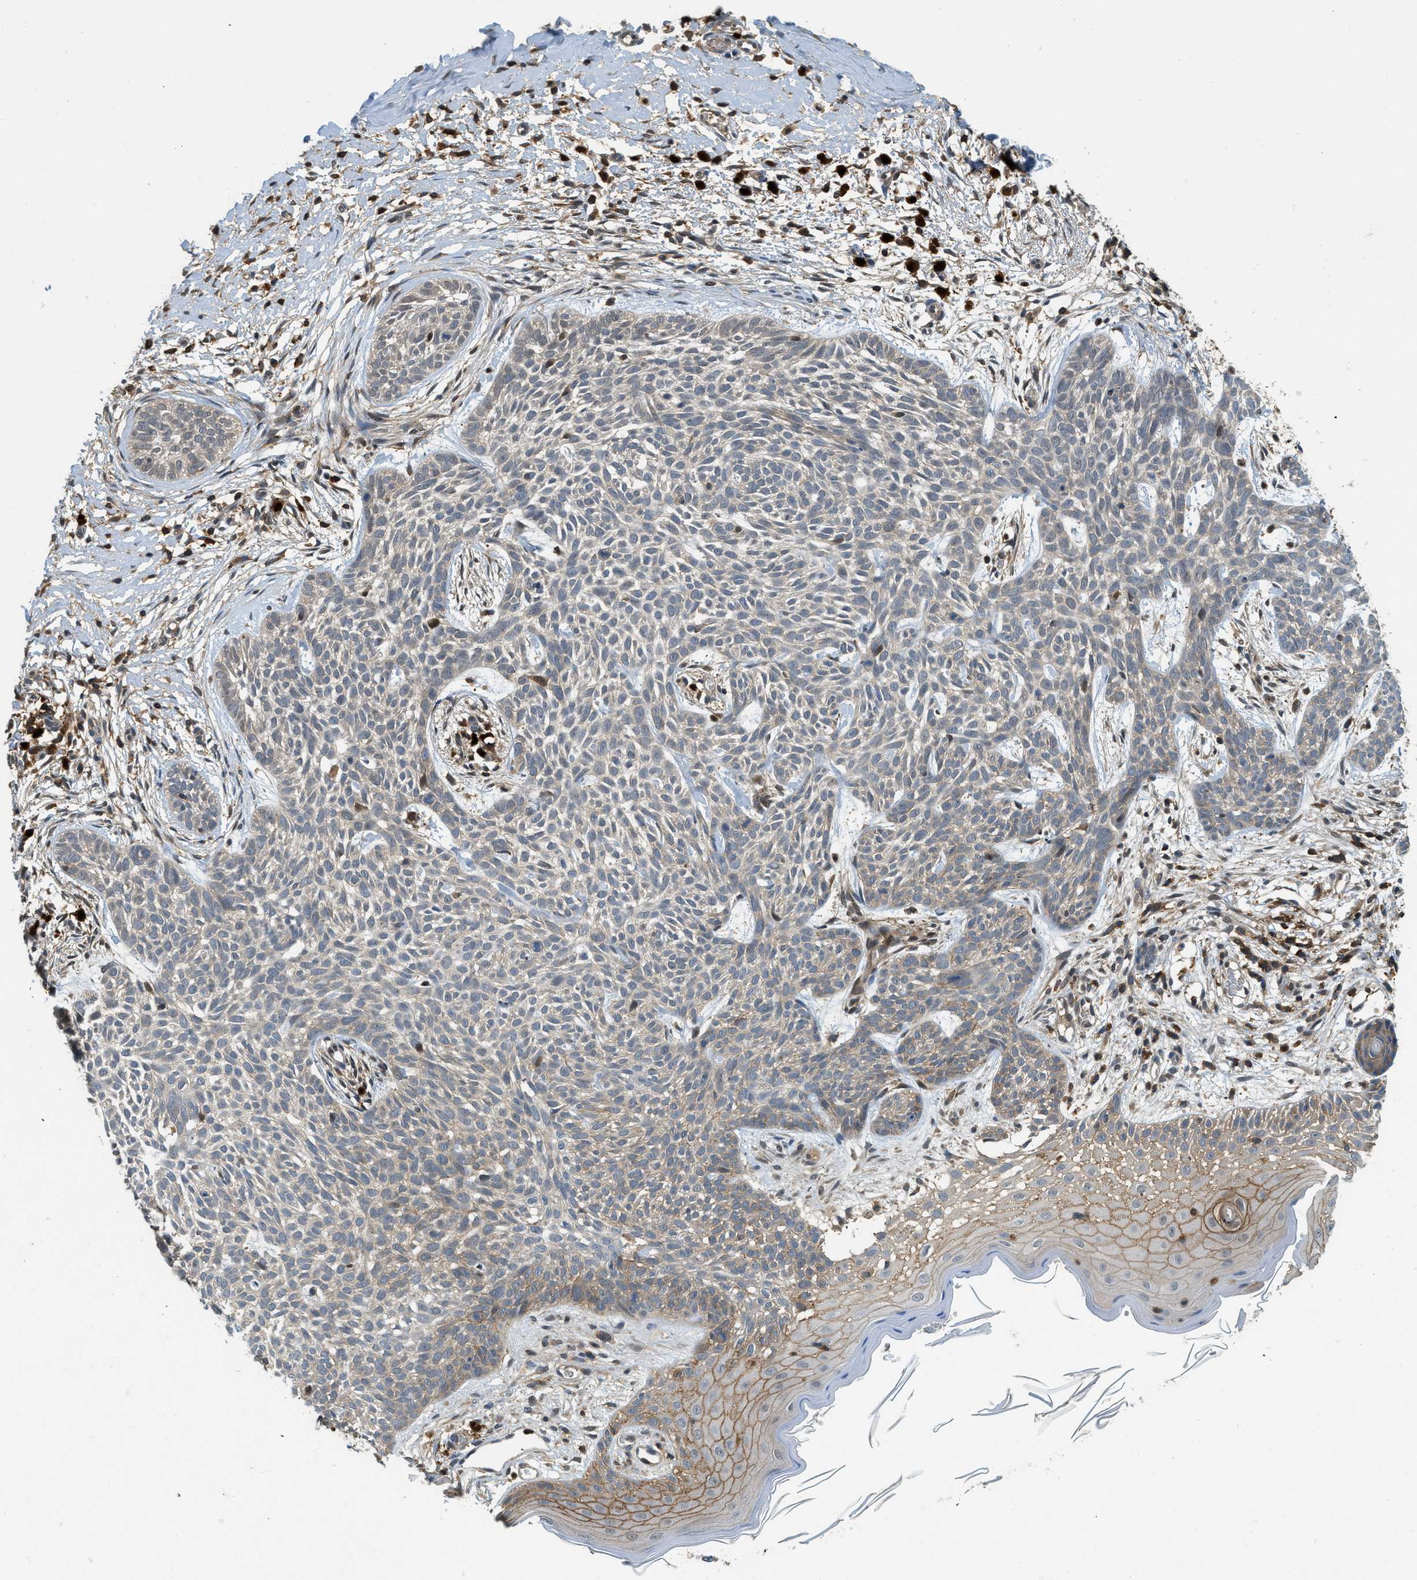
{"staining": {"intensity": "weak", "quantity": "25%-75%", "location": "cytoplasmic/membranous"}, "tissue": "skin cancer", "cell_type": "Tumor cells", "image_type": "cancer", "snomed": [{"axis": "morphology", "description": "Basal cell carcinoma"}, {"axis": "topography", "description": "Skin"}], "caption": "Human skin basal cell carcinoma stained for a protein (brown) shows weak cytoplasmic/membranous positive positivity in approximately 25%-75% of tumor cells.", "gene": "GMPPB", "patient": {"sex": "female", "age": 59}}